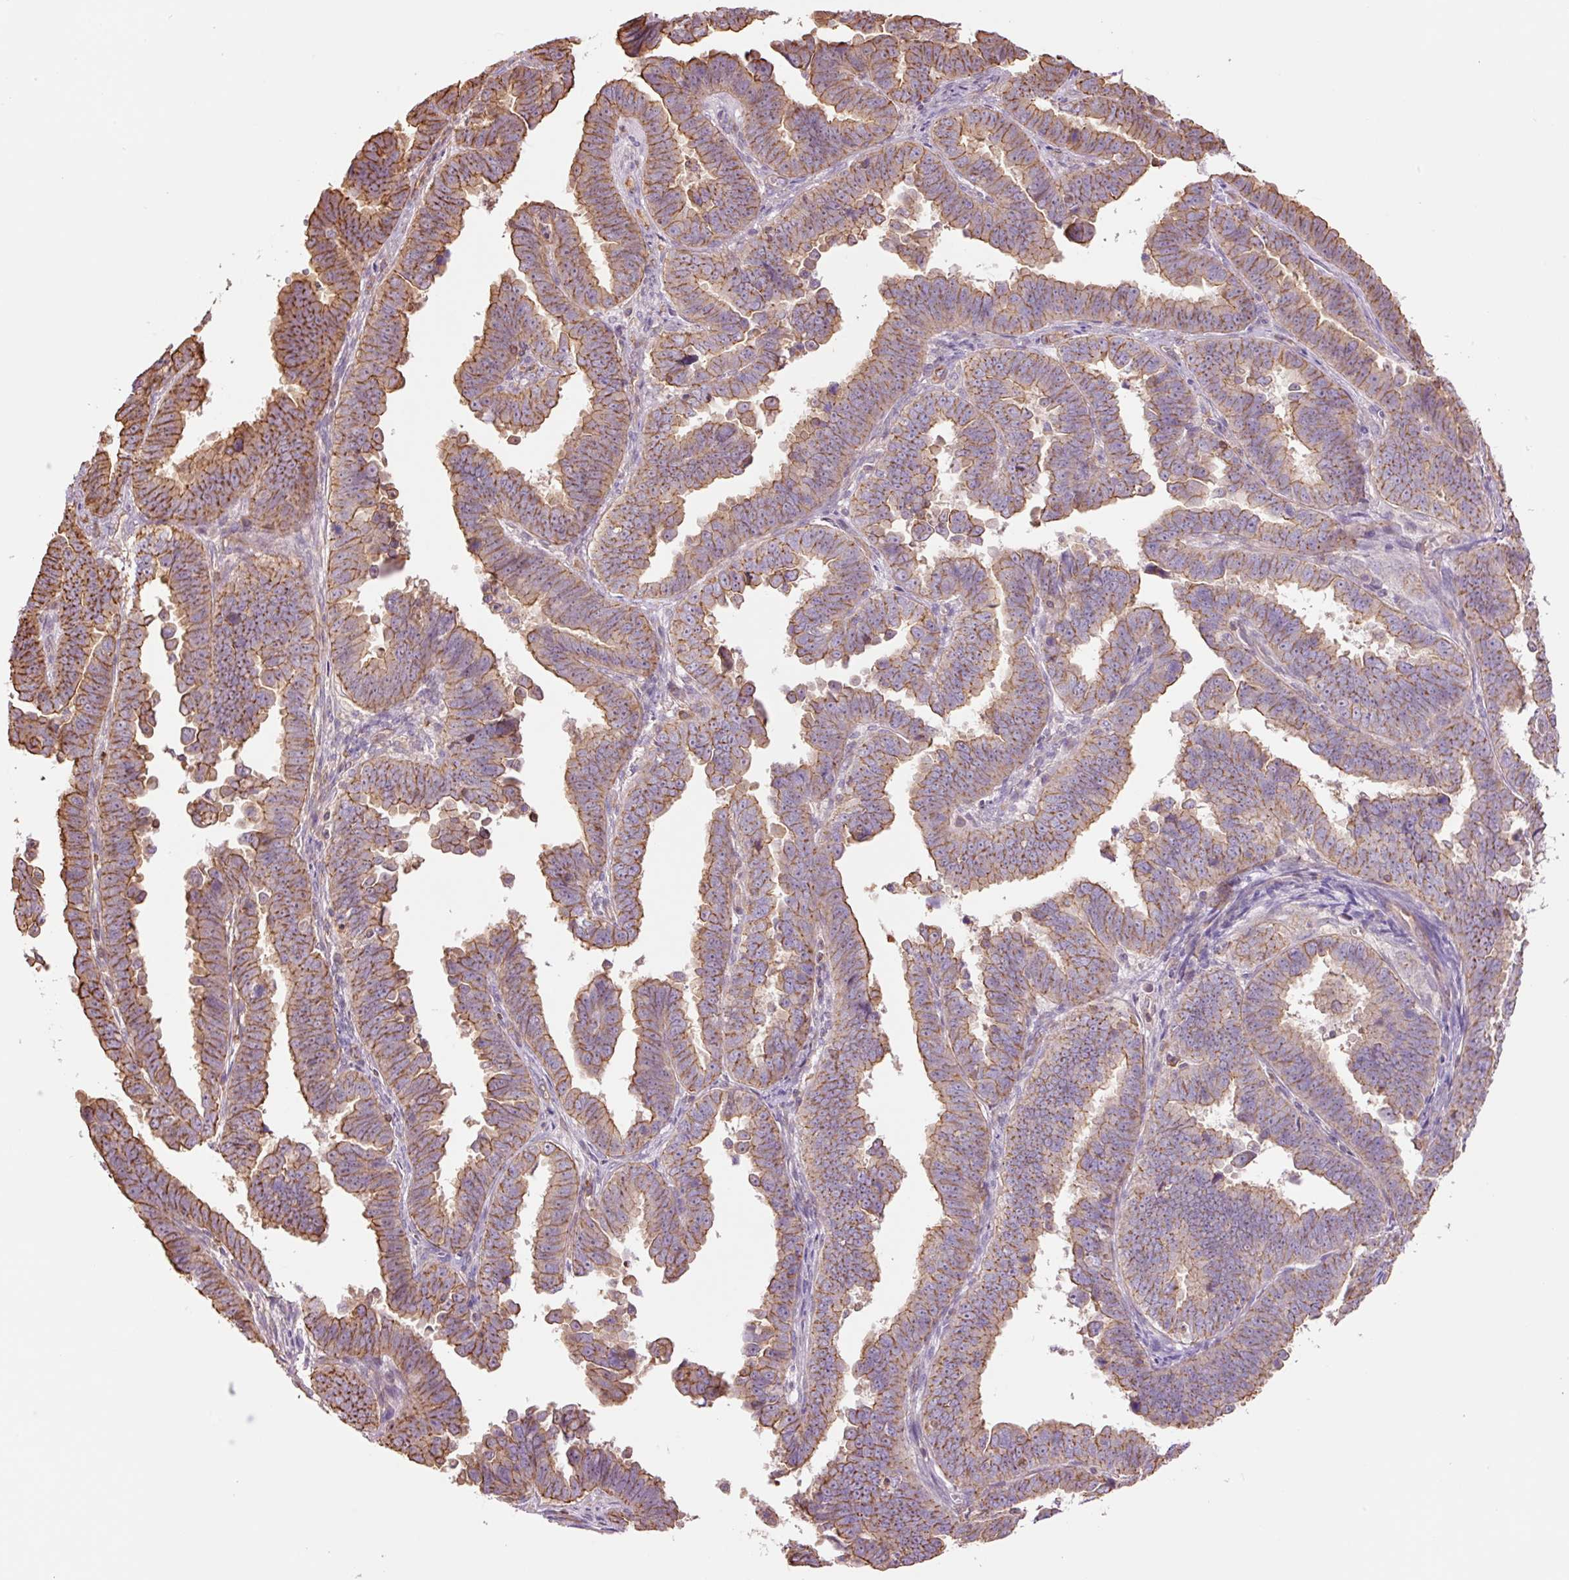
{"staining": {"intensity": "moderate", "quantity": "25%-75%", "location": "cytoplasmic/membranous"}, "tissue": "endometrial cancer", "cell_type": "Tumor cells", "image_type": "cancer", "snomed": [{"axis": "morphology", "description": "Adenocarcinoma, NOS"}, {"axis": "topography", "description": "Endometrium"}], "caption": "Tumor cells display moderate cytoplasmic/membranous expression in about 25%-75% of cells in endometrial adenocarcinoma.", "gene": "PPP1R1B", "patient": {"sex": "female", "age": 75}}